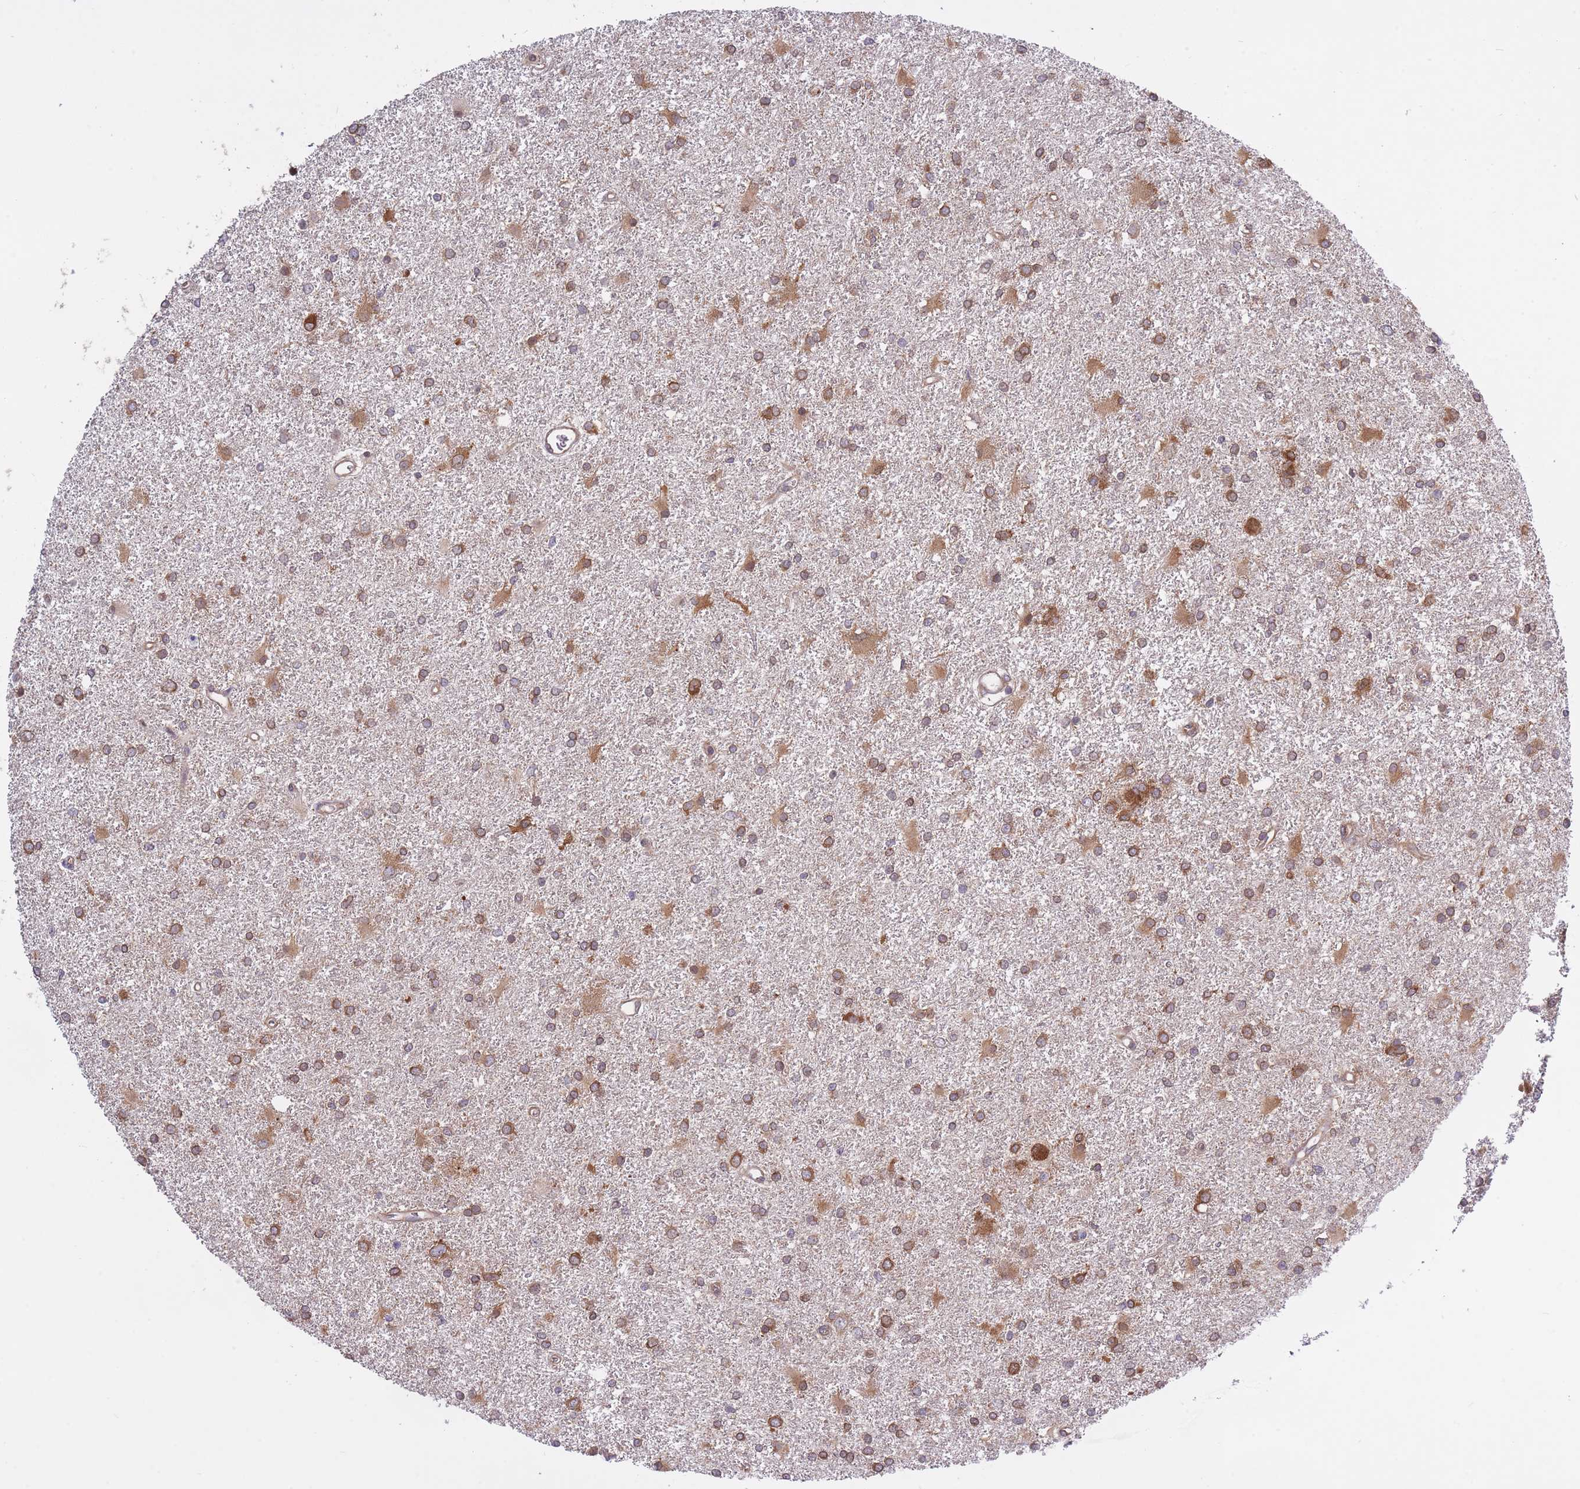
{"staining": {"intensity": "moderate", "quantity": ">75%", "location": "cytoplasmic/membranous"}, "tissue": "glioma", "cell_type": "Tumor cells", "image_type": "cancer", "snomed": [{"axis": "morphology", "description": "Glioma, malignant, High grade"}, {"axis": "topography", "description": "Brain"}], "caption": "IHC photomicrograph of malignant high-grade glioma stained for a protein (brown), which exhibits medium levels of moderate cytoplasmic/membranous positivity in approximately >75% of tumor cells.", "gene": "CCDC124", "patient": {"sex": "female", "age": 50}}